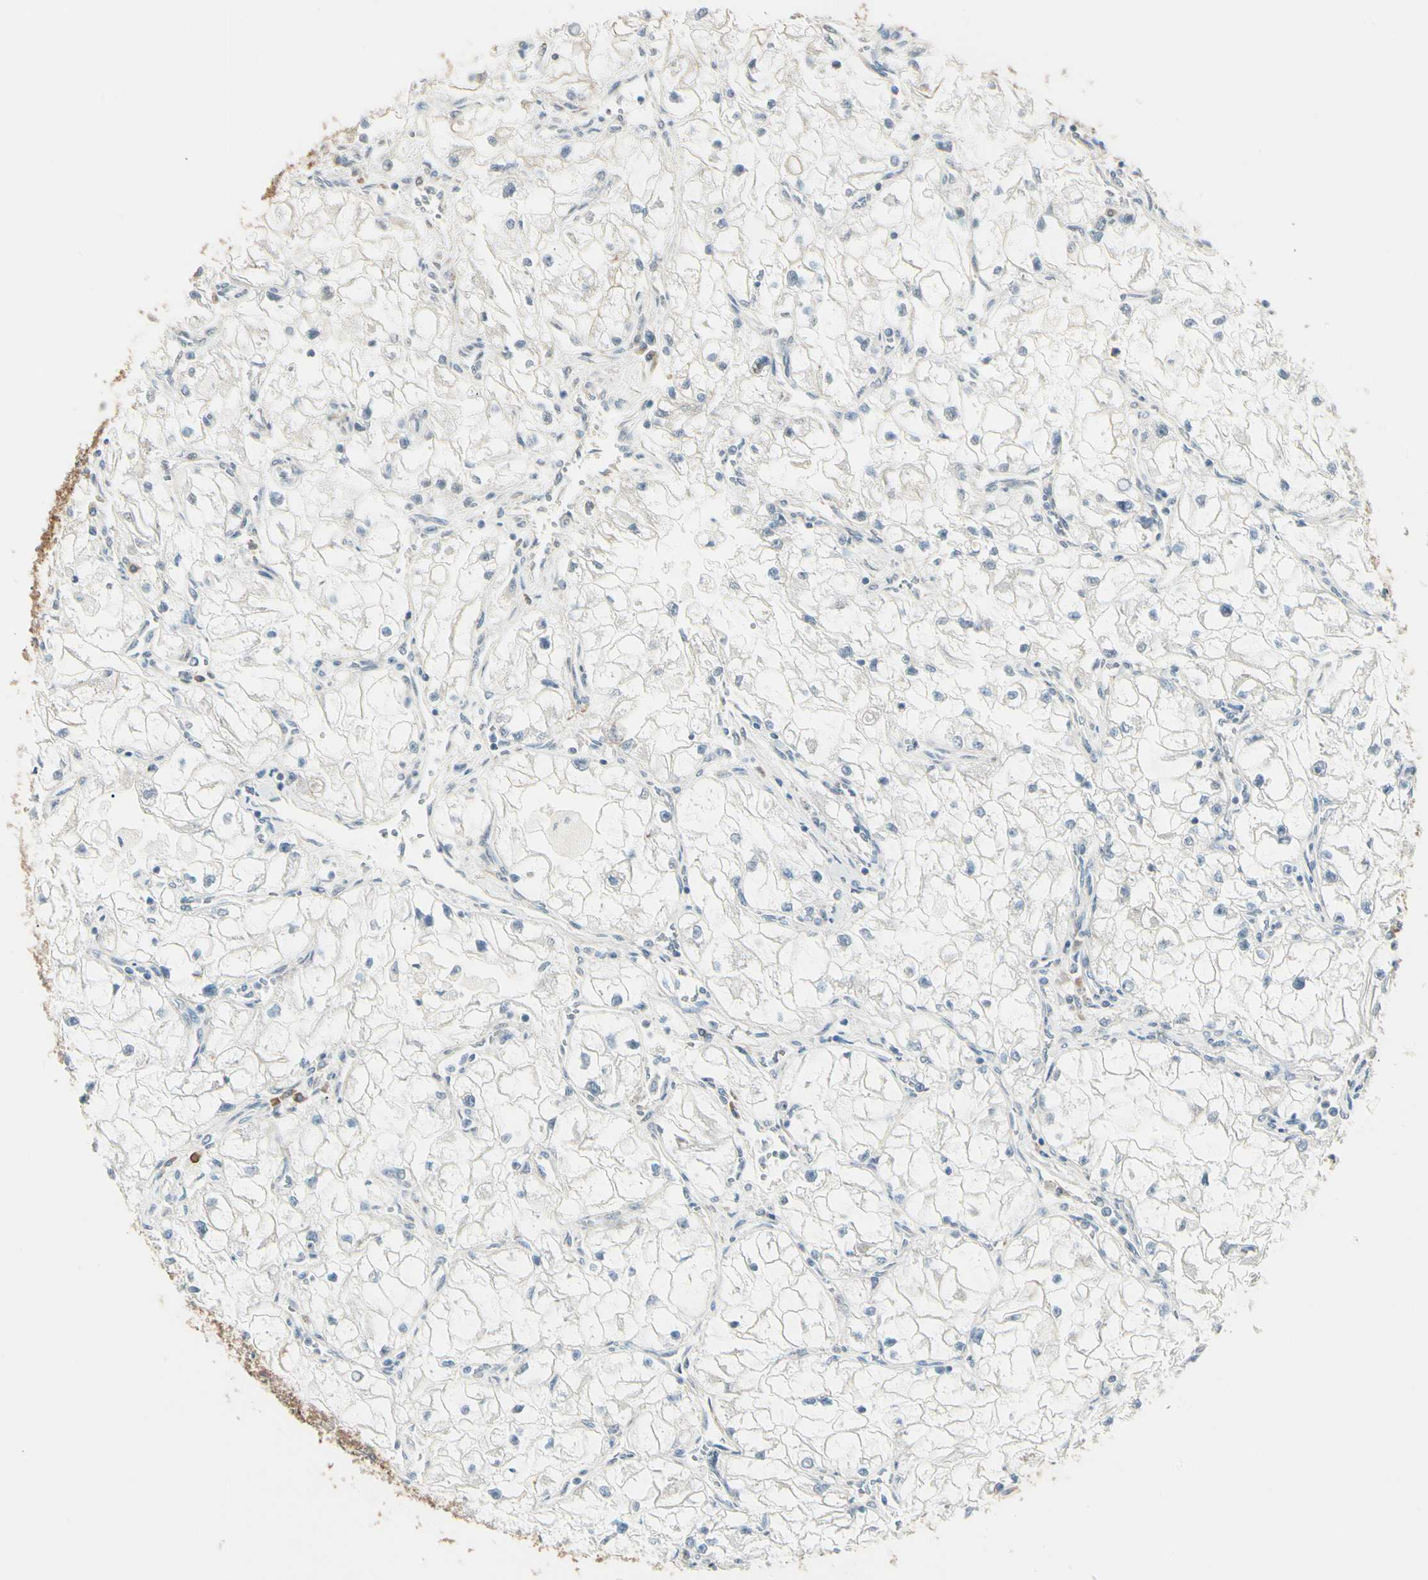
{"staining": {"intensity": "negative", "quantity": "none", "location": "none"}, "tissue": "renal cancer", "cell_type": "Tumor cells", "image_type": "cancer", "snomed": [{"axis": "morphology", "description": "Adenocarcinoma, NOS"}, {"axis": "topography", "description": "Kidney"}], "caption": "Immunohistochemistry (IHC) micrograph of human renal cancer stained for a protein (brown), which shows no expression in tumor cells. (Stains: DAB IHC with hematoxylin counter stain, Microscopy: brightfield microscopy at high magnification).", "gene": "DUSP12", "patient": {"sex": "female", "age": 70}}